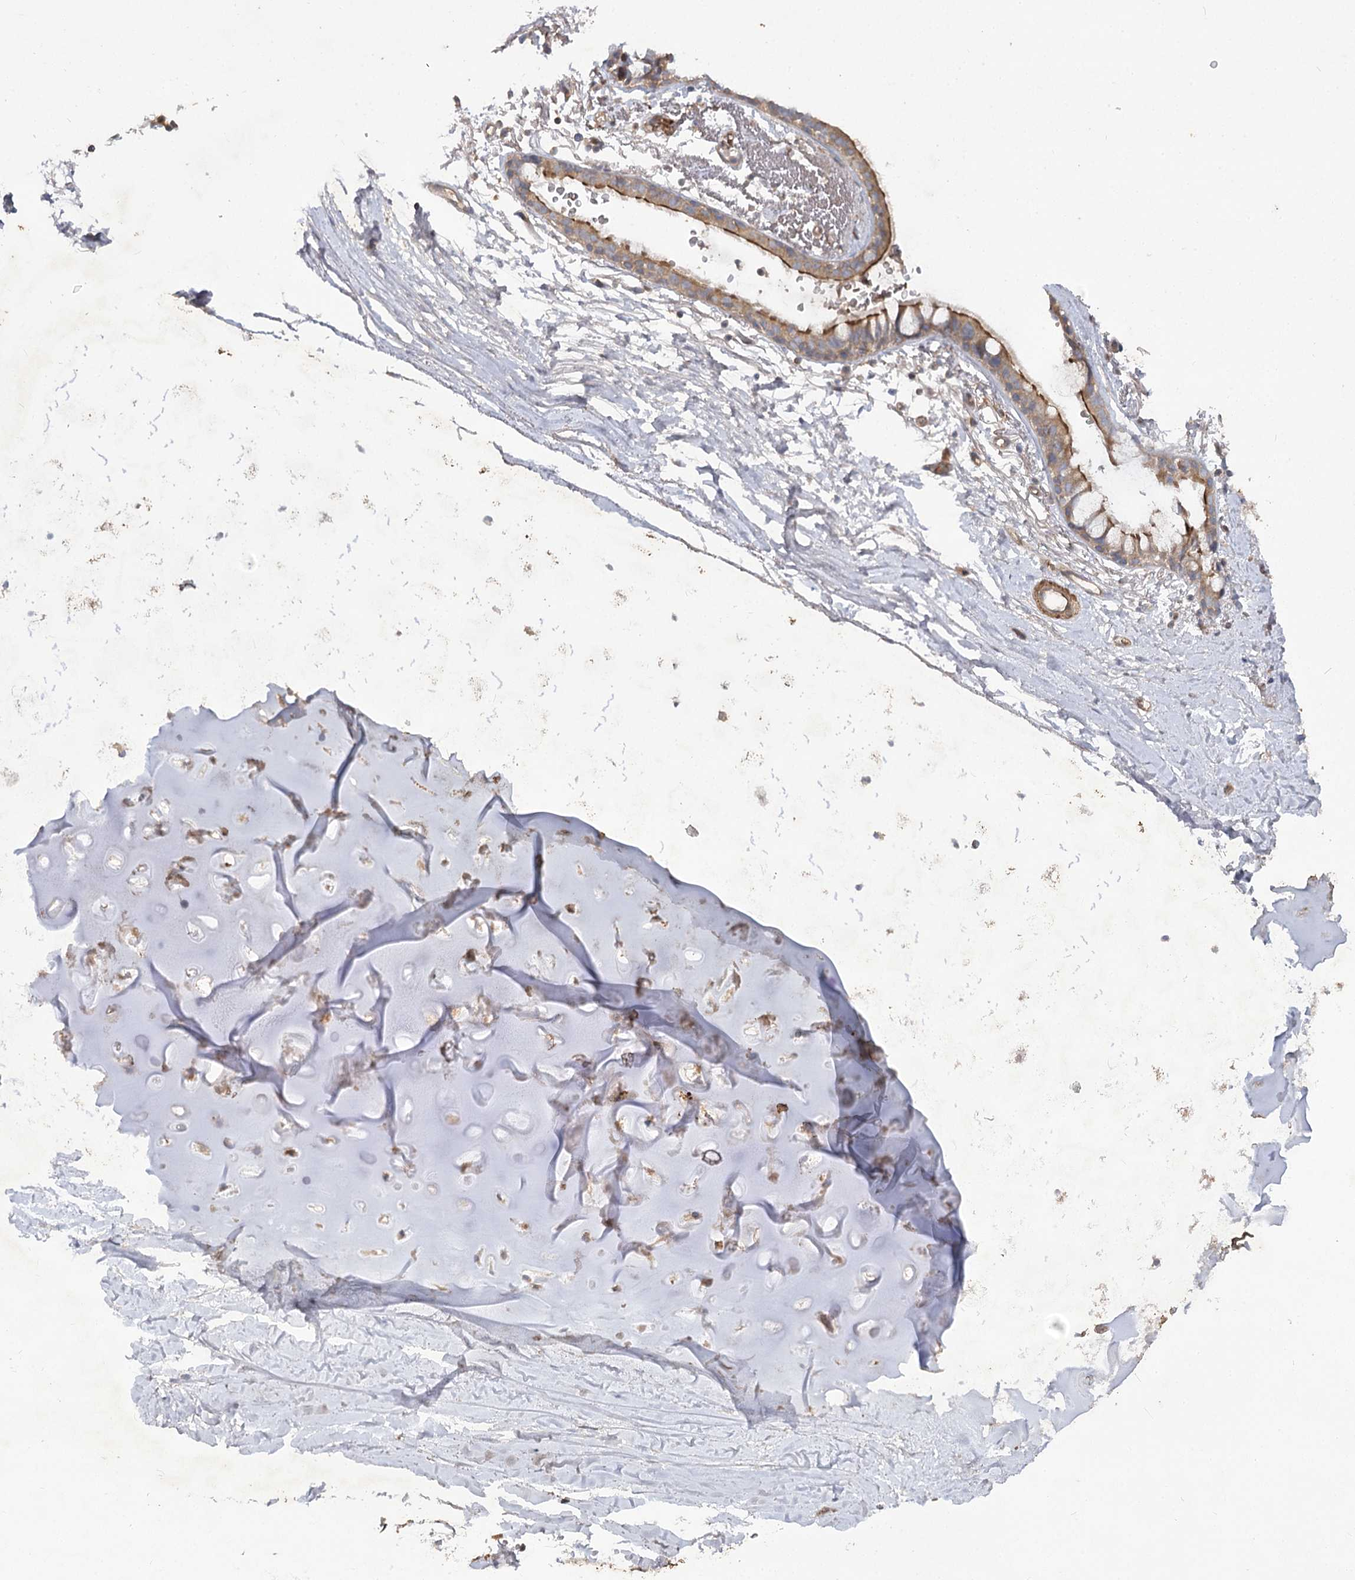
{"staining": {"intensity": "moderate", "quantity": "25%-75%", "location": "cytoplasmic/membranous"}, "tissue": "adipose tissue", "cell_type": "Adipocytes", "image_type": "normal", "snomed": [{"axis": "morphology", "description": "Normal tissue, NOS"}, {"axis": "topography", "description": "Lymph node"}, {"axis": "topography", "description": "Bronchus"}], "caption": "Protein expression analysis of unremarkable human adipose tissue reveals moderate cytoplasmic/membranous expression in about 25%-75% of adipocytes.", "gene": "KIAA0825", "patient": {"sex": "male", "age": 63}}